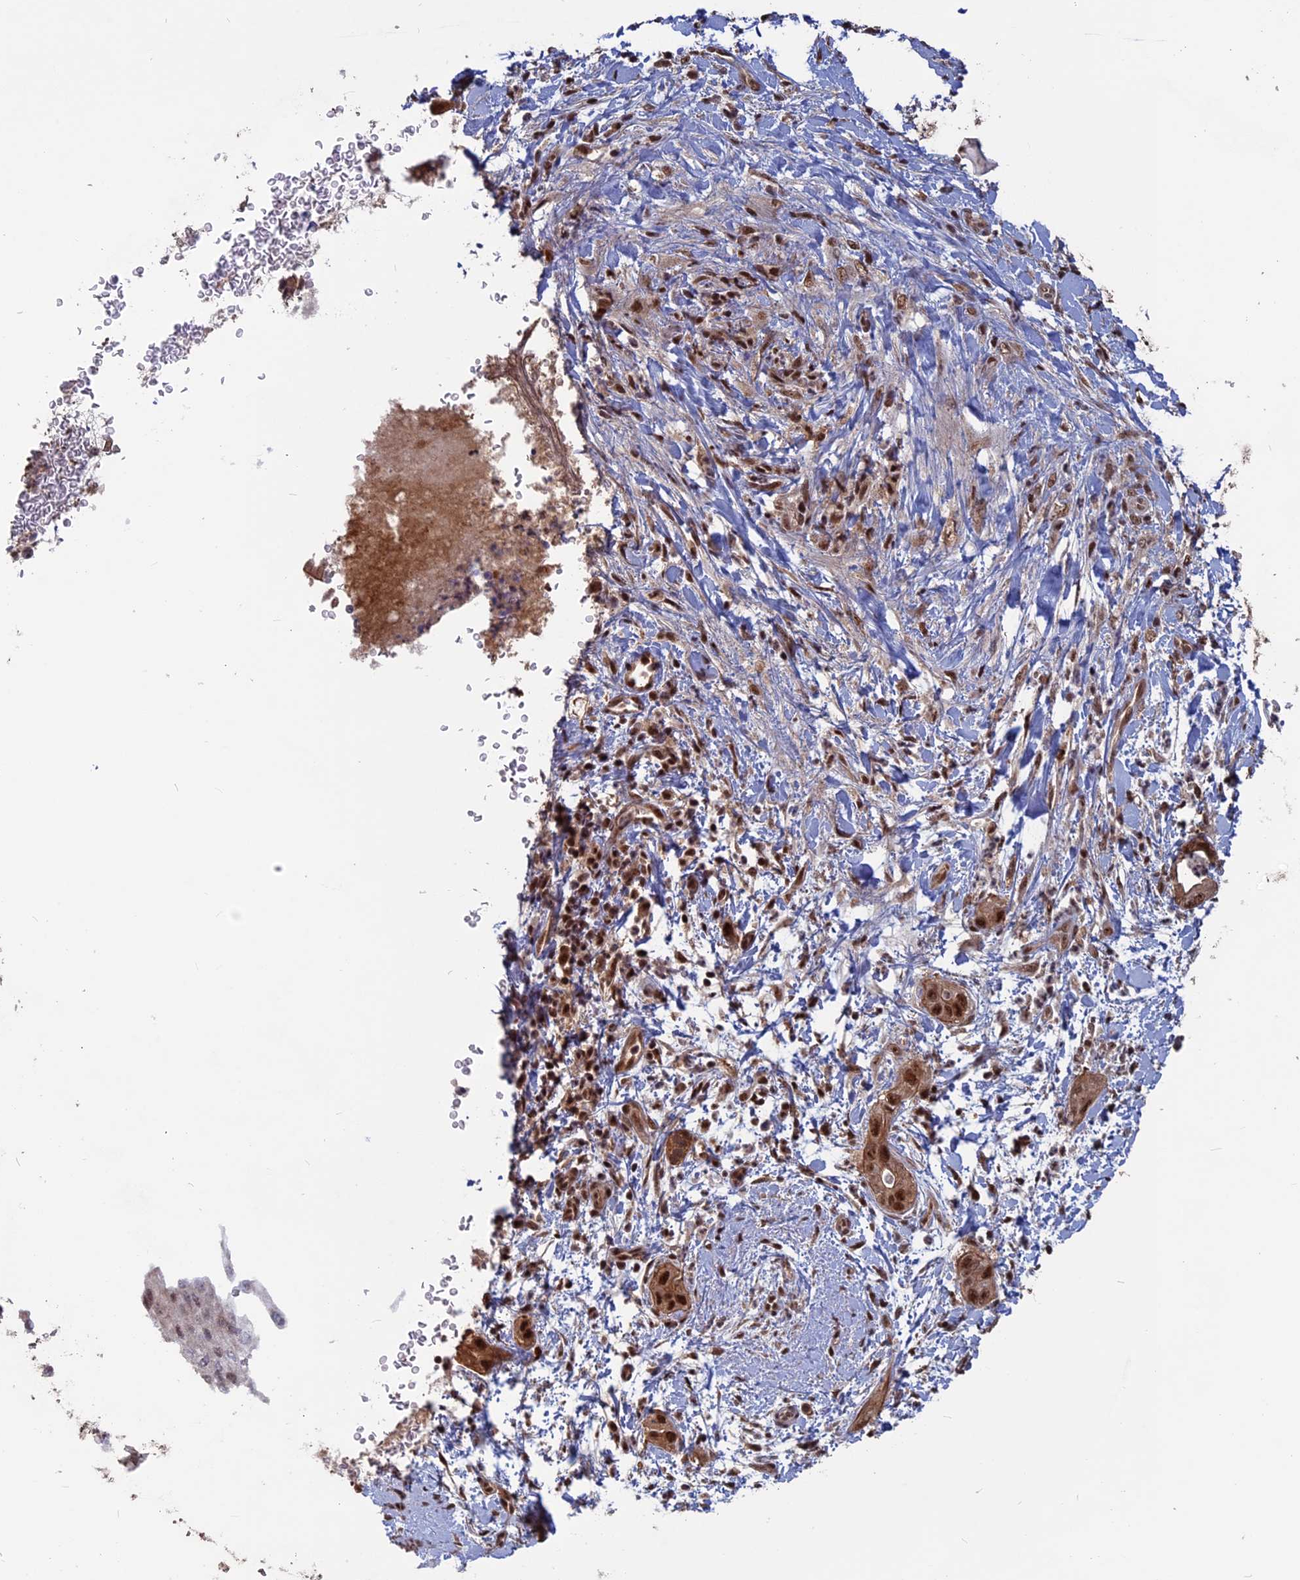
{"staining": {"intensity": "moderate", "quantity": ">75%", "location": "cytoplasmic/membranous,nuclear"}, "tissue": "pancreatic cancer", "cell_type": "Tumor cells", "image_type": "cancer", "snomed": [{"axis": "morphology", "description": "Adenocarcinoma, NOS"}, {"axis": "topography", "description": "Pancreas"}], "caption": "Human pancreatic cancer stained for a protein (brown) shows moderate cytoplasmic/membranous and nuclear positive expression in about >75% of tumor cells.", "gene": "CACTIN", "patient": {"sex": "female", "age": 78}}